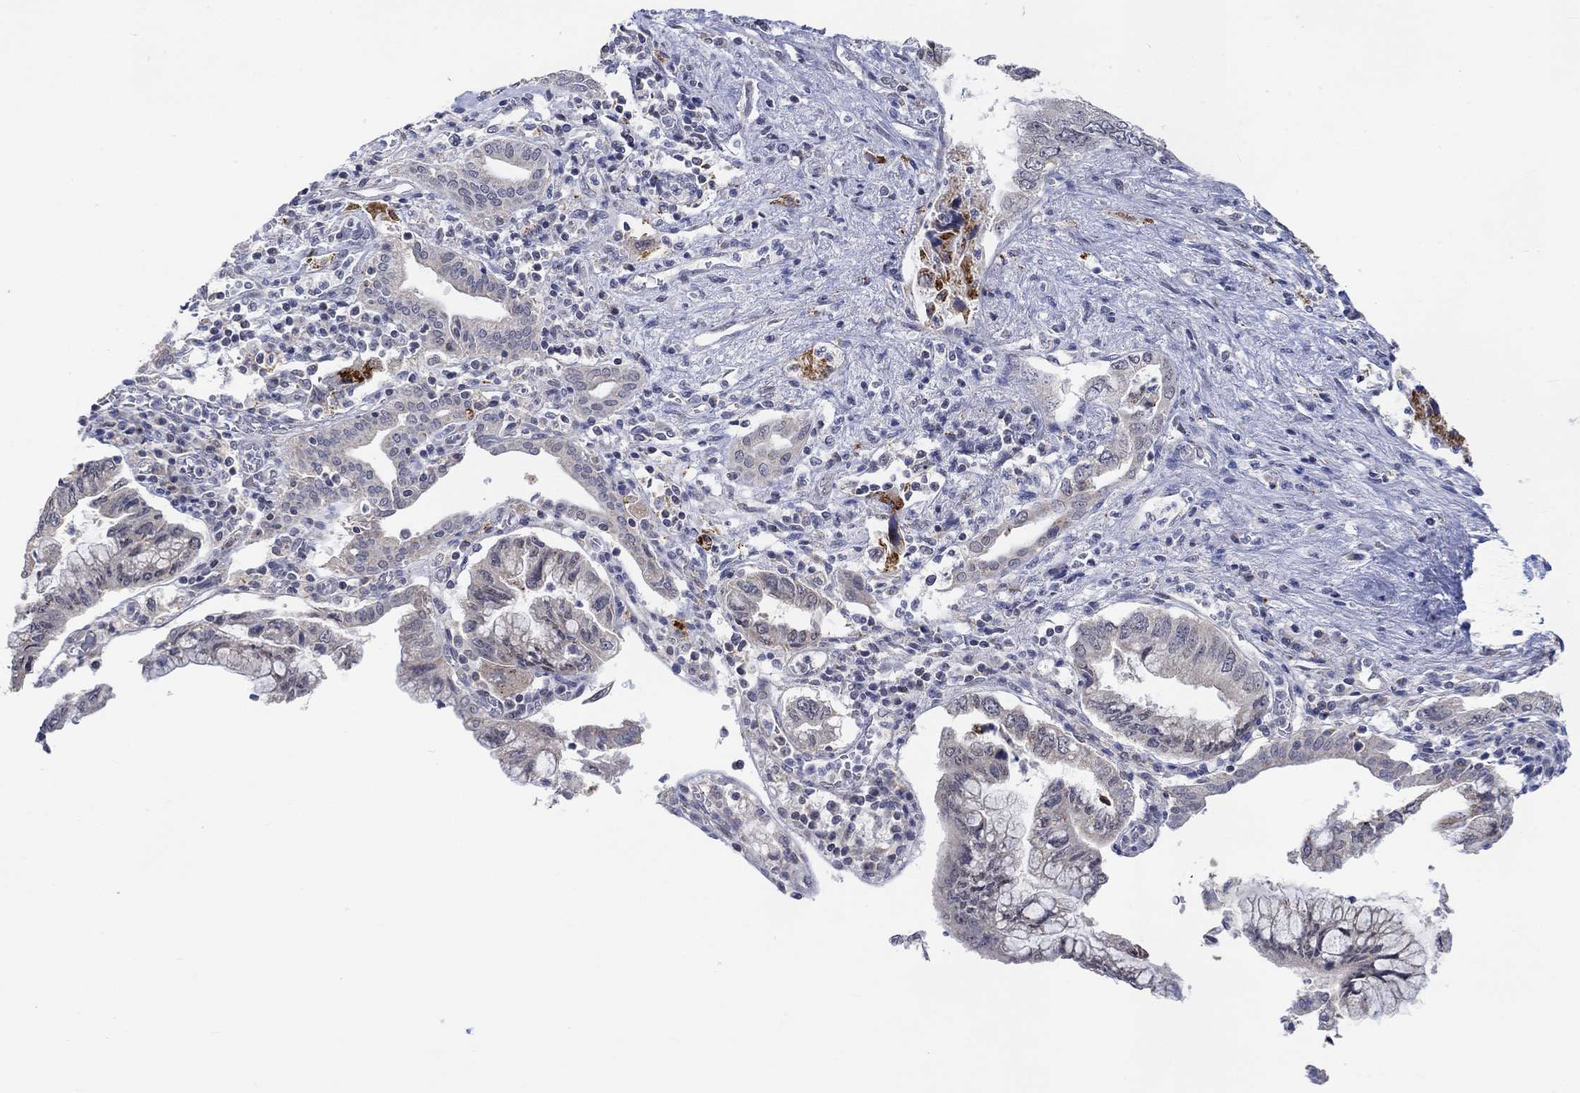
{"staining": {"intensity": "weak", "quantity": "25%-75%", "location": "cytoplasmic/membranous"}, "tissue": "pancreatic cancer", "cell_type": "Tumor cells", "image_type": "cancer", "snomed": [{"axis": "morphology", "description": "Adenocarcinoma, NOS"}, {"axis": "topography", "description": "Pancreas"}], "caption": "Protein expression analysis of adenocarcinoma (pancreatic) shows weak cytoplasmic/membranous expression in about 25%-75% of tumor cells.", "gene": "SLC48A1", "patient": {"sex": "female", "age": 73}}